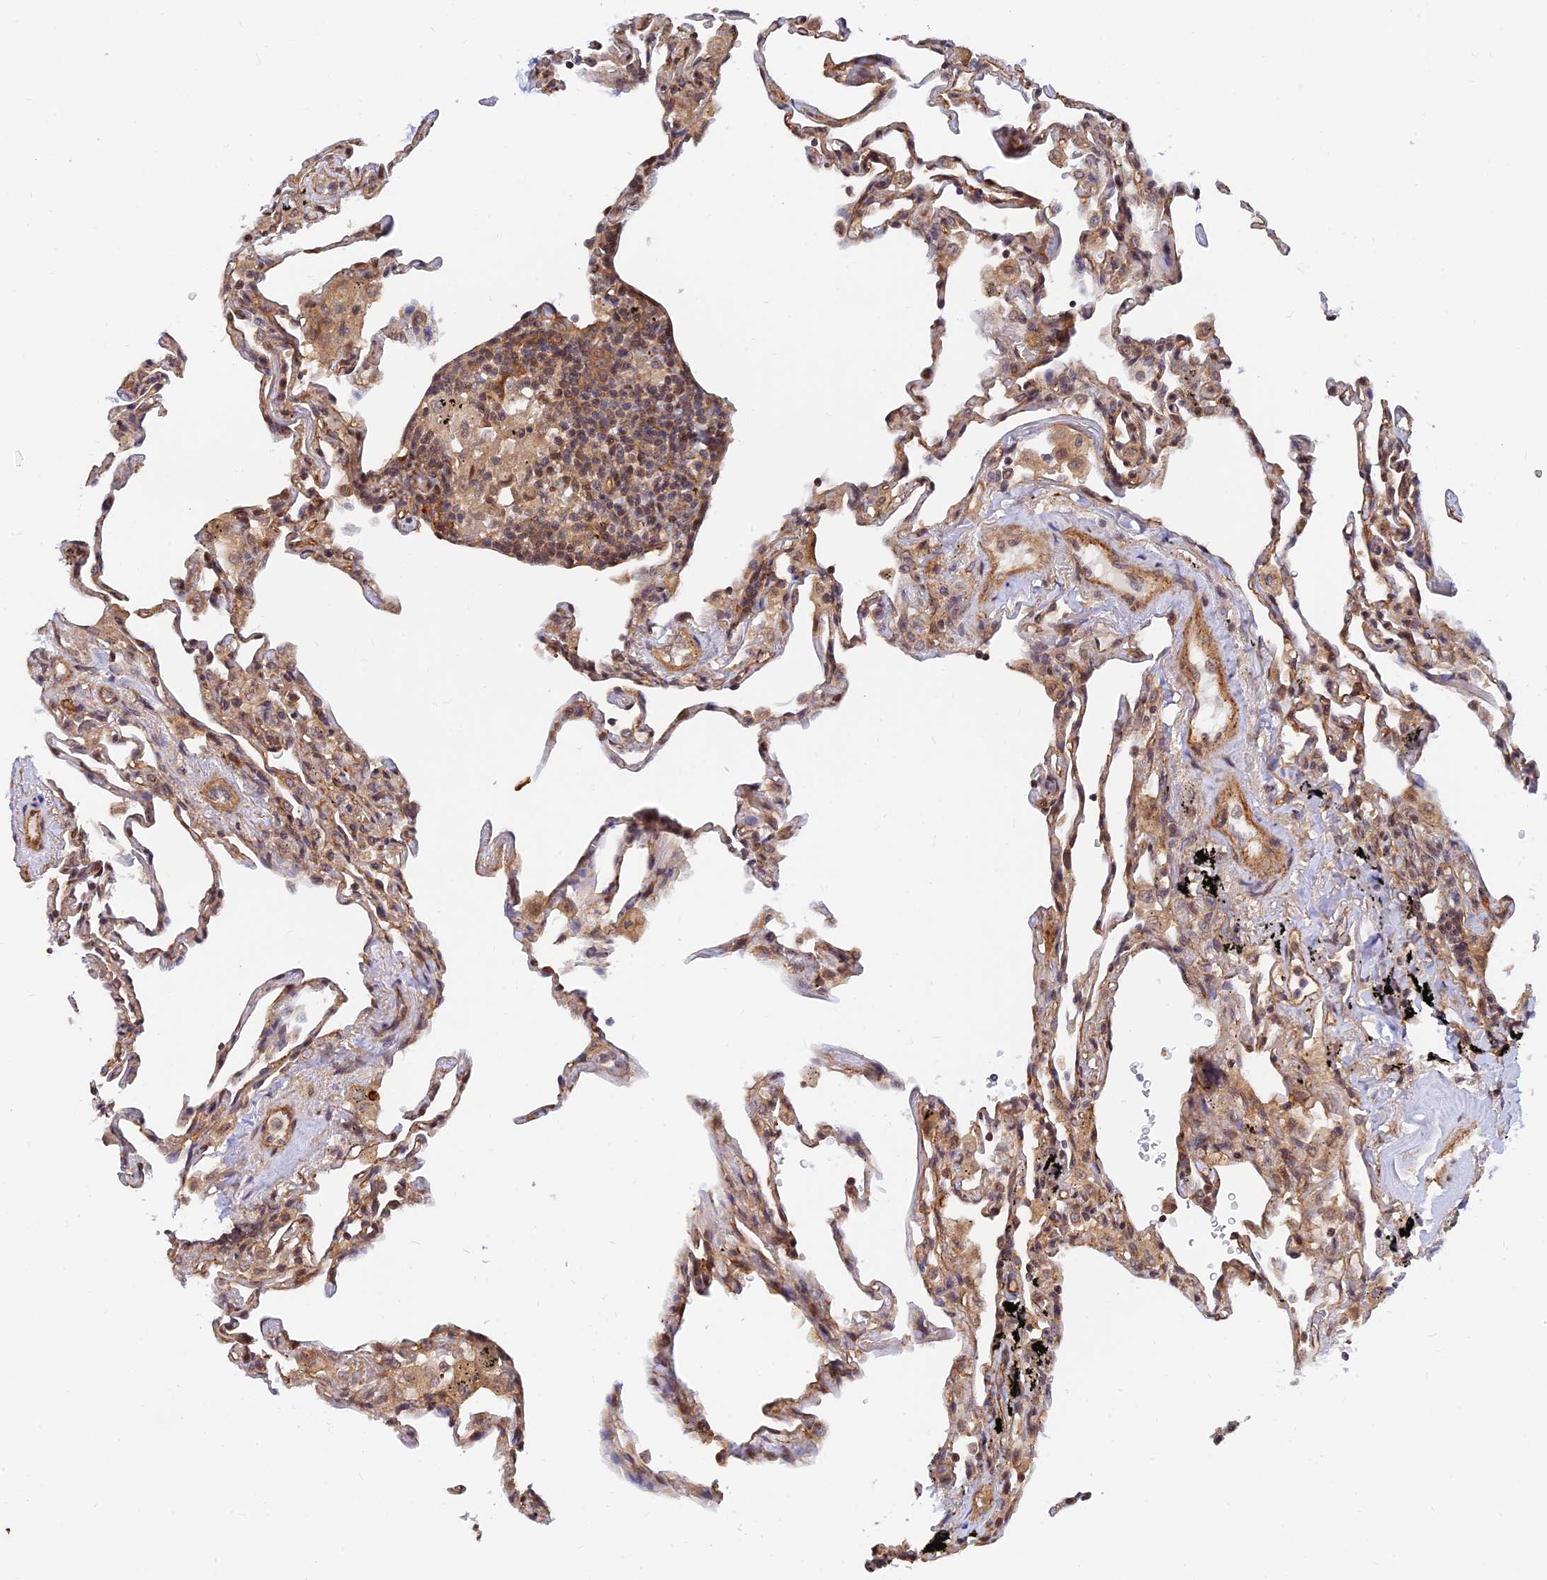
{"staining": {"intensity": "moderate", "quantity": ">75%", "location": "cytoplasmic/membranous,nuclear"}, "tissue": "lung", "cell_type": "Alveolar cells", "image_type": "normal", "snomed": [{"axis": "morphology", "description": "Normal tissue, NOS"}, {"axis": "topography", "description": "Lung"}], "caption": "Moderate cytoplasmic/membranous,nuclear staining is identified in about >75% of alveolar cells in unremarkable lung.", "gene": "WDR41", "patient": {"sex": "male", "age": 59}}